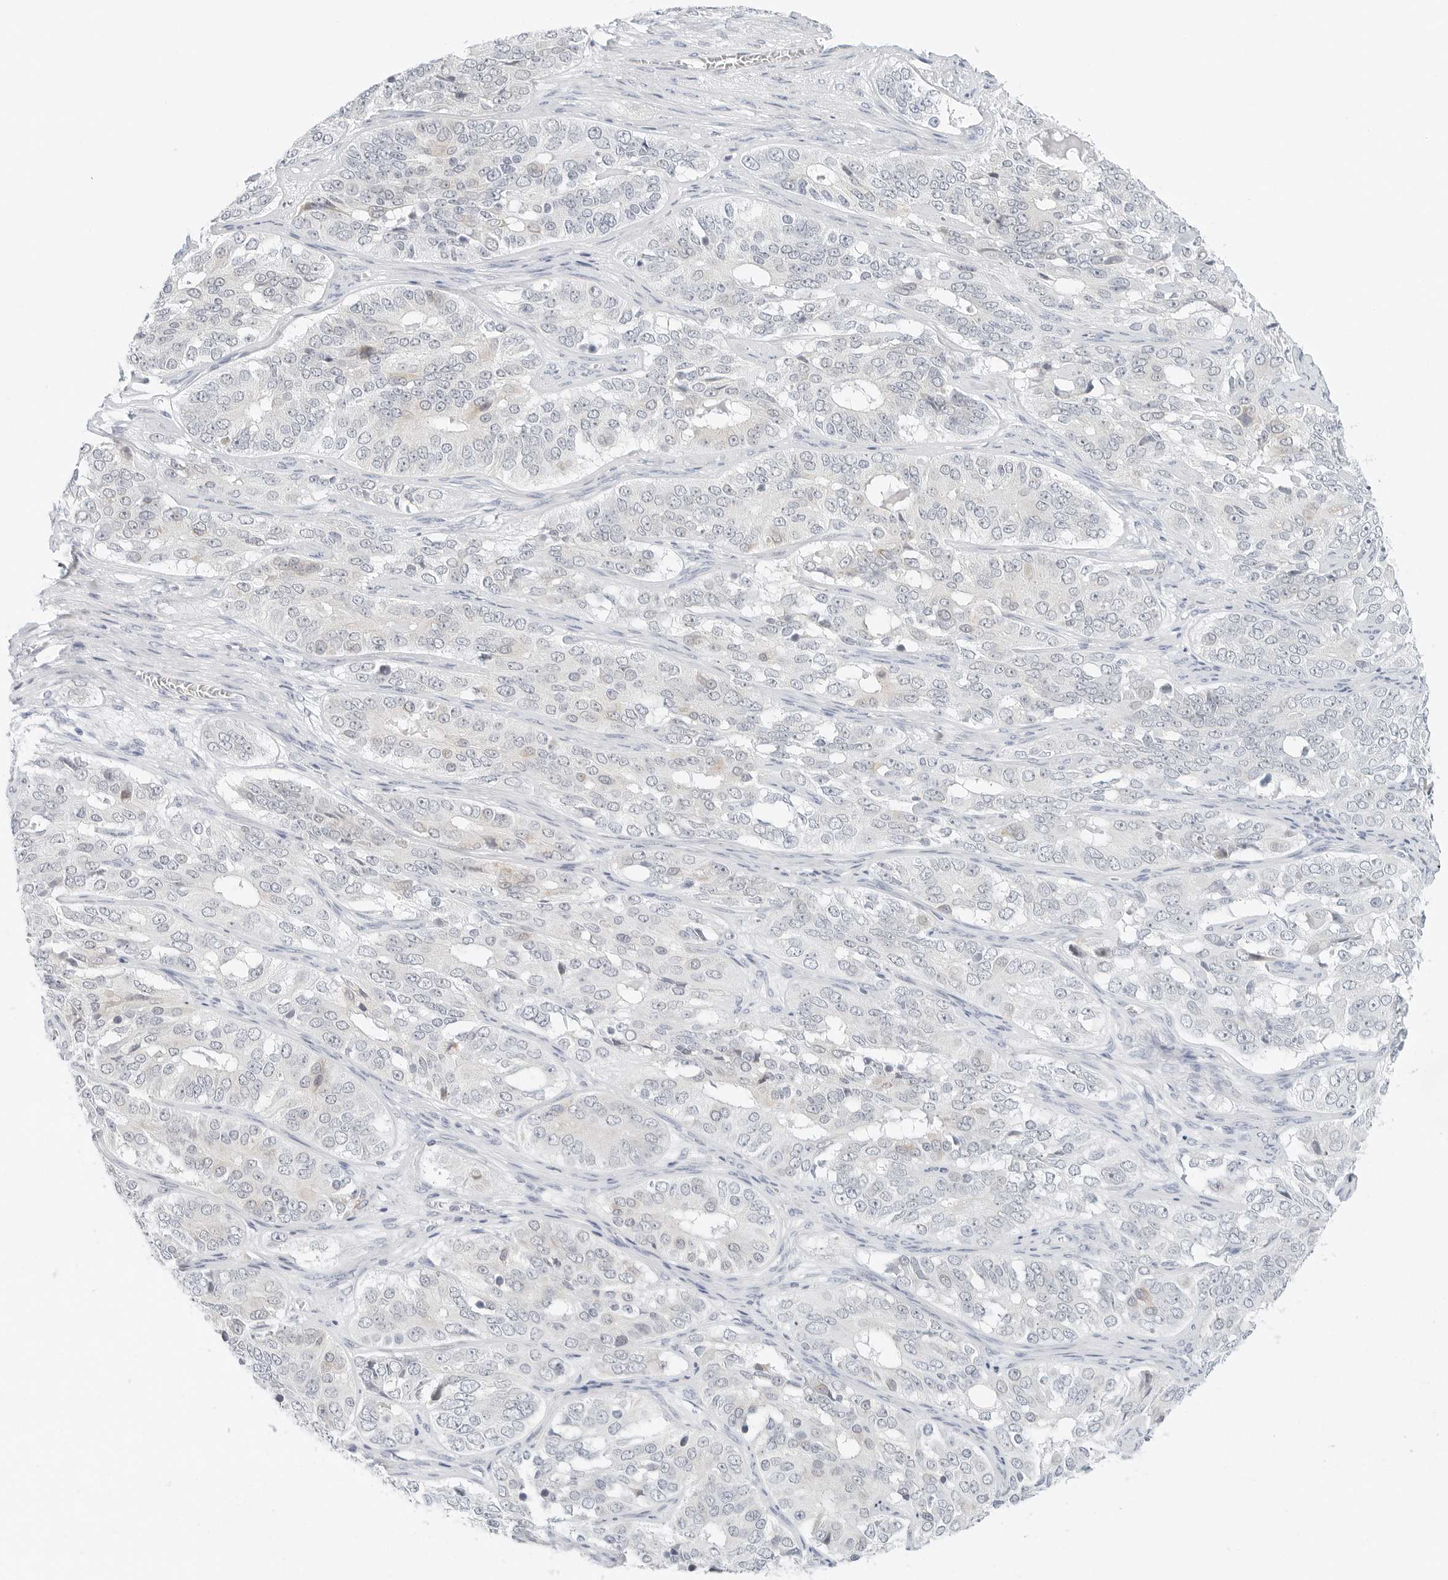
{"staining": {"intensity": "negative", "quantity": "none", "location": "none"}, "tissue": "ovarian cancer", "cell_type": "Tumor cells", "image_type": "cancer", "snomed": [{"axis": "morphology", "description": "Carcinoma, endometroid"}, {"axis": "topography", "description": "Ovary"}], "caption": "Photomicrograph shows no significant protein positivity in tumor cells of ovarian cancer (endometroid carcinoma).", "gene": "CCSAP", "patient": {"sex": "female", "age": 51}}